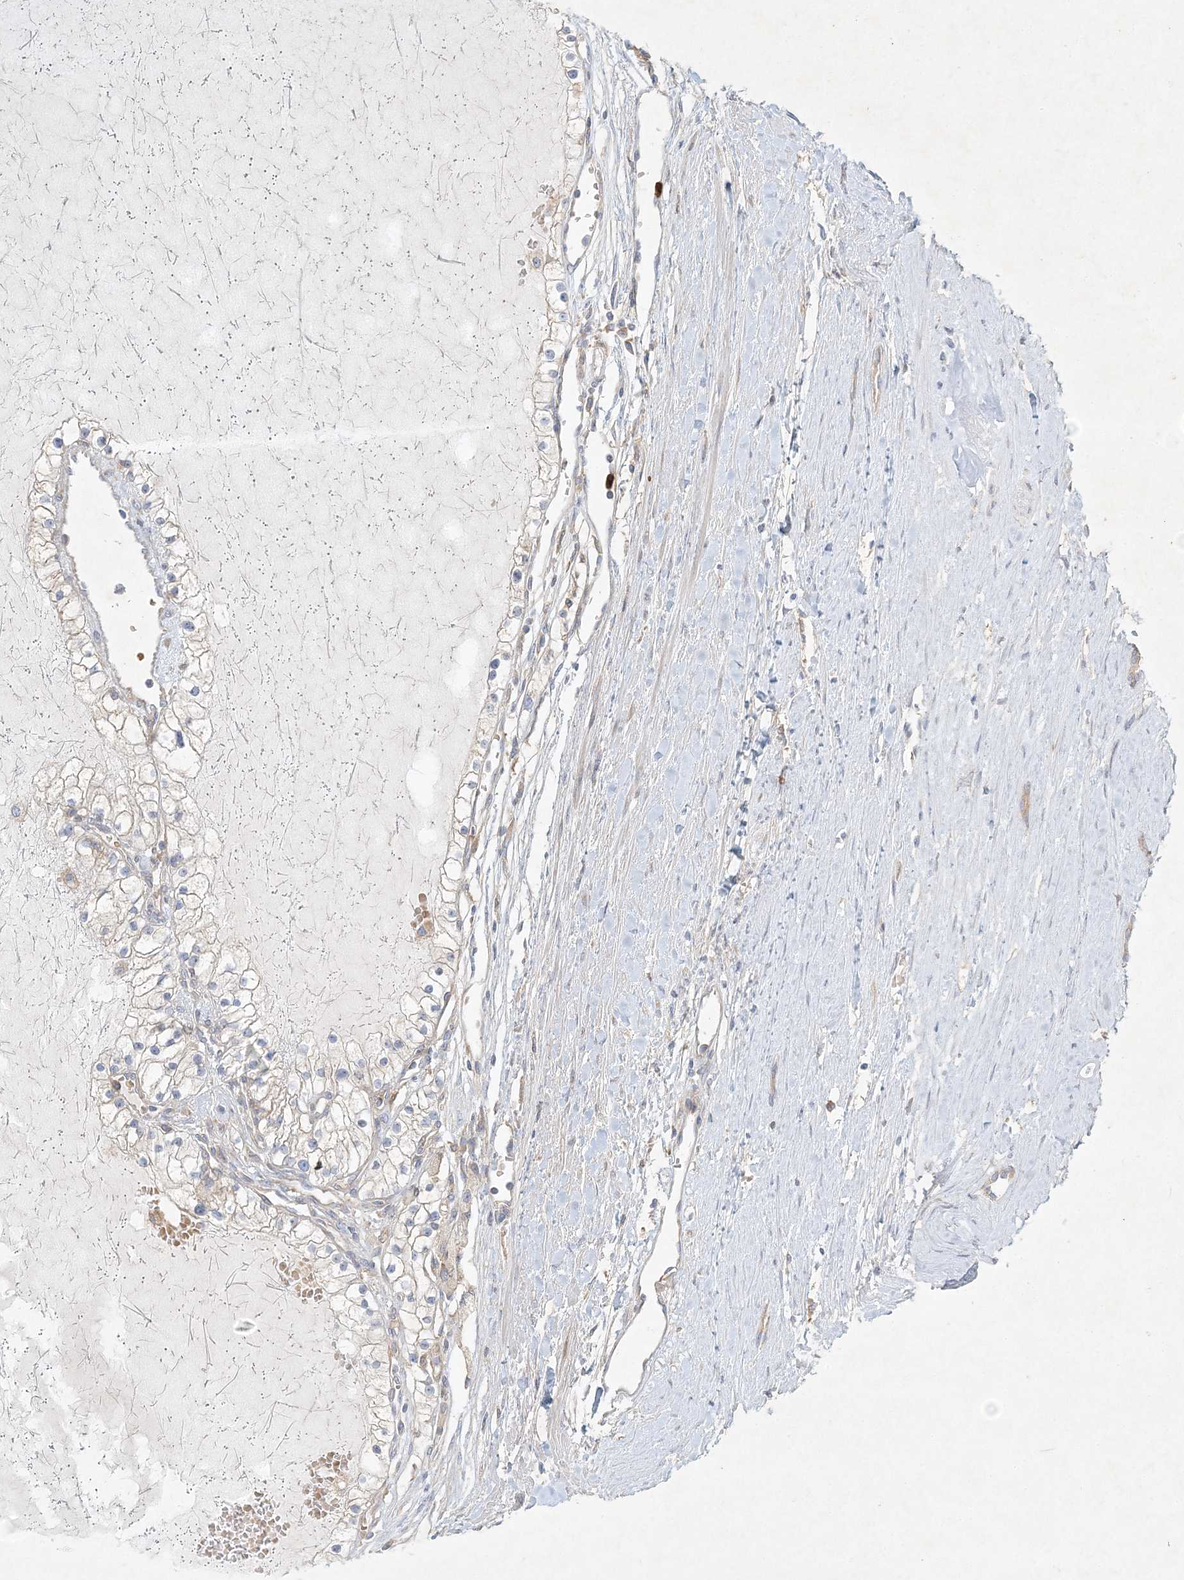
{"staining": {"intensity": "negative", "quantity": "none", "location": "none"}, "tissue": "renal cancer", "cell_type": "Tumor cells", "image_type": "cancer", "snomed": [{"axis": "morphology", "description": "Normal tissue, NOS"}, {"axis": "morphology", "description": "Adenocarcinoma, NOS"}, {"axis": "topography", "description": "Kidney"}], "caption": "This is an IHC photomicrograph of renal adenocarcinoma. There is no positivity in tumor cells.", "gene": "STK11IP", "patient": {"sex": "male", "age": 68}}